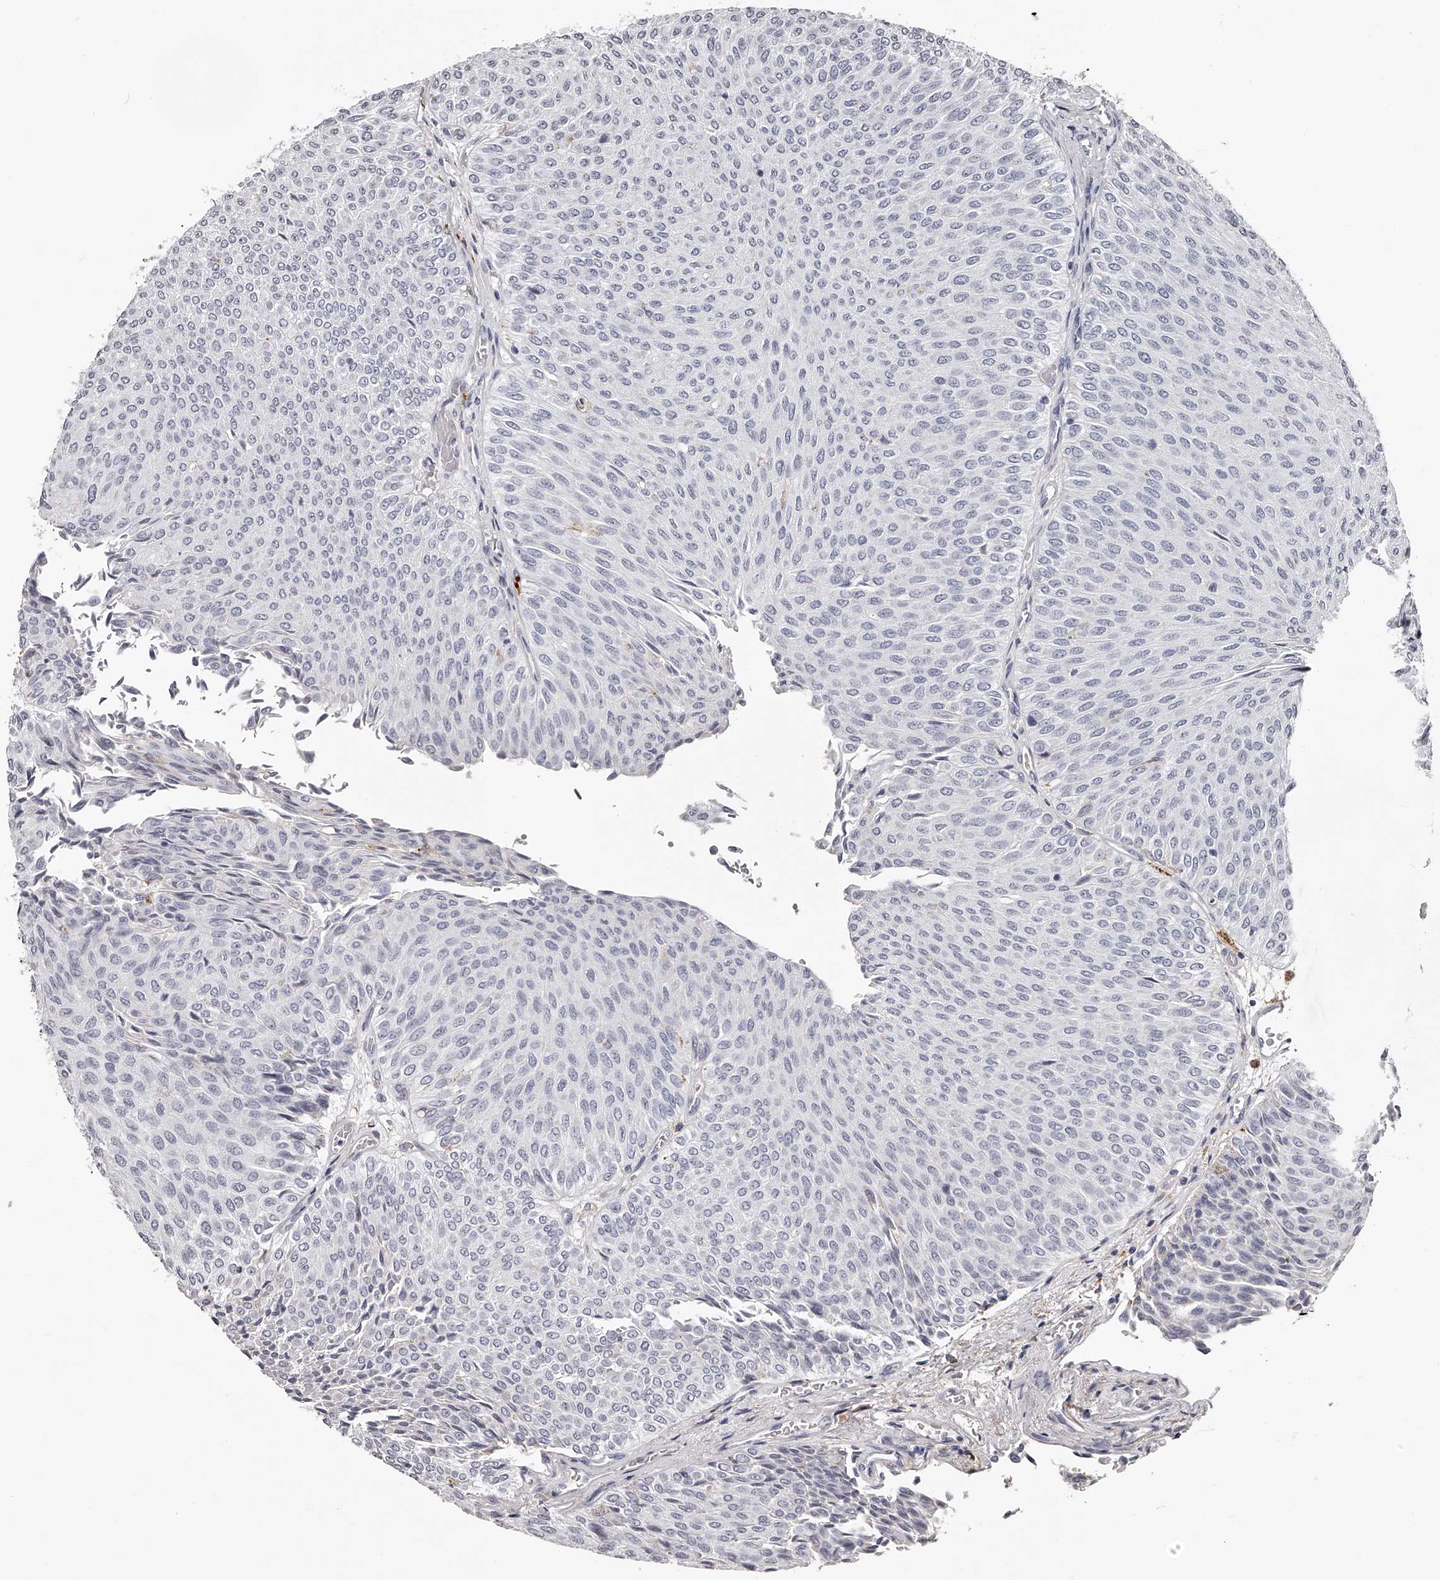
{"staining": {"intensity": "negative", "quantity": "none", "location": "none"}, "tissue": "urothelial cancer", "cell_type": "Tumor cells", "image_type": "cancer", "snomed": [{"axis": "morphology", "description": "Urothelial carcinoma, Low grade"}, {"axis": "topography", "description": "Urinary bladder"}], "caption": "This image is of urothelial carcinoma (low-grade) stained with immunohistochemistry to label a protein in brown with the nuclei are counter-stained blue. There is no positivity in tumor cells.", "gene": "PACSIN1", "patient": {"sex": "male", "age": 78}}